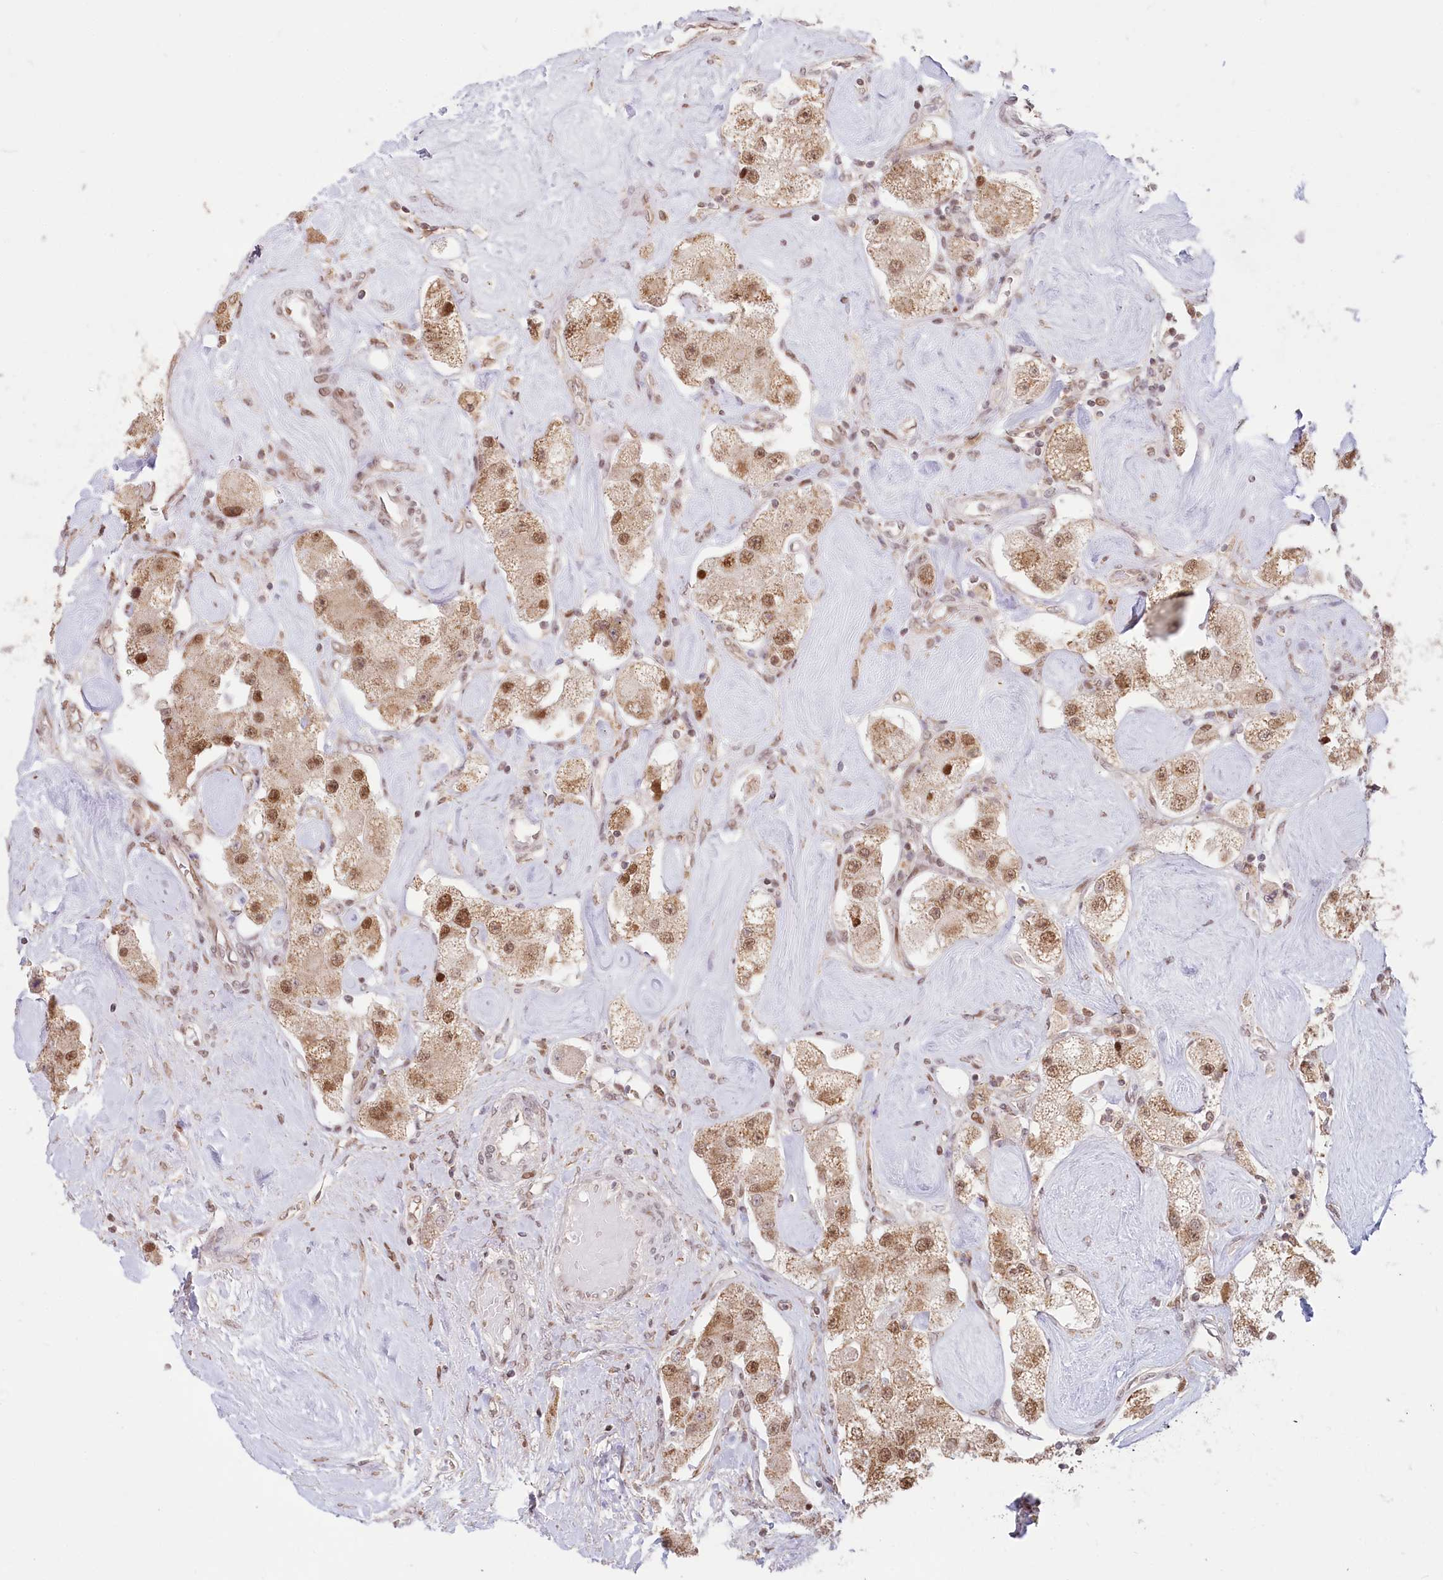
{"staining": {"intensity": "moderate", "quantity": ">75%", "location": "nuclear"}, "tissue": "carcinoid", "cell_type": "Tumor cells", "image_type": "cancer", "snomed": [{"axis": "morphology", "description": "Carcinoid, malignant, NOS"}, {"axis": "topography", "description": "Pancreas"}], "caption": "Tumor cells show medium levels of moderate nuclear staining in about >75% of cells in carcinoid. The protein is shown in brown color, while the nuclei are stained blue.", "gene": "PYURF", "patient": {"sex": "male", "age": 41}}